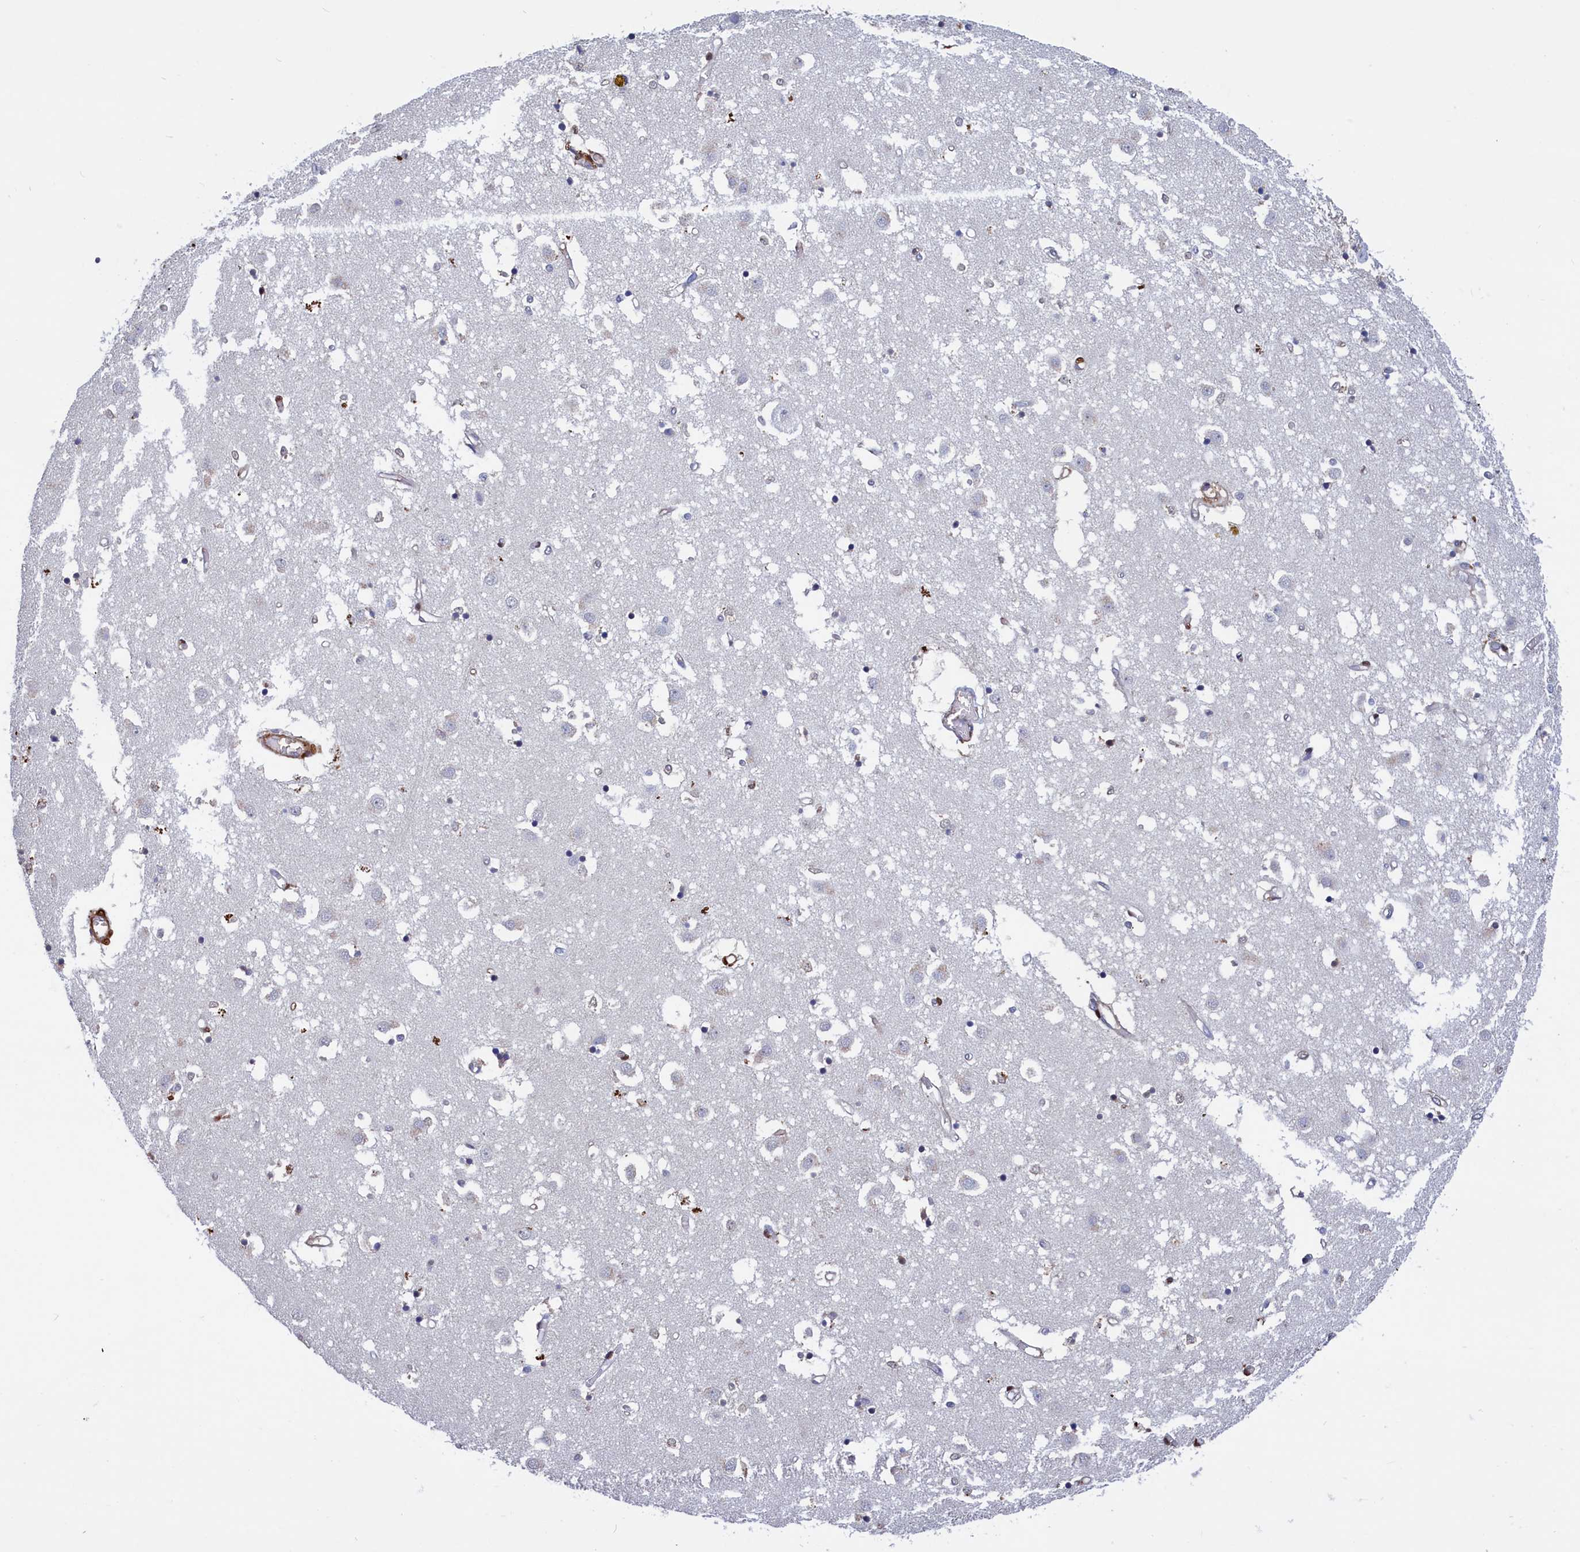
{"staining": {"intensity": "negative", "quantity": "none", "location": "none"}, "tissue": "caudate", "cell_type": "Glial cells", "image_type": "normal", "snomed": [{"axis": "morphology", "description": "Normal tissue, NOS"}, {"axis": "topography", "description": "Lateral ventricle wall"}], "caption": "Immunohistochemical staining of benign human caudate reveals no significant staining in glial cells.", "gene": "CRIP1", "patient": {"sex": "male", "age": 70}}